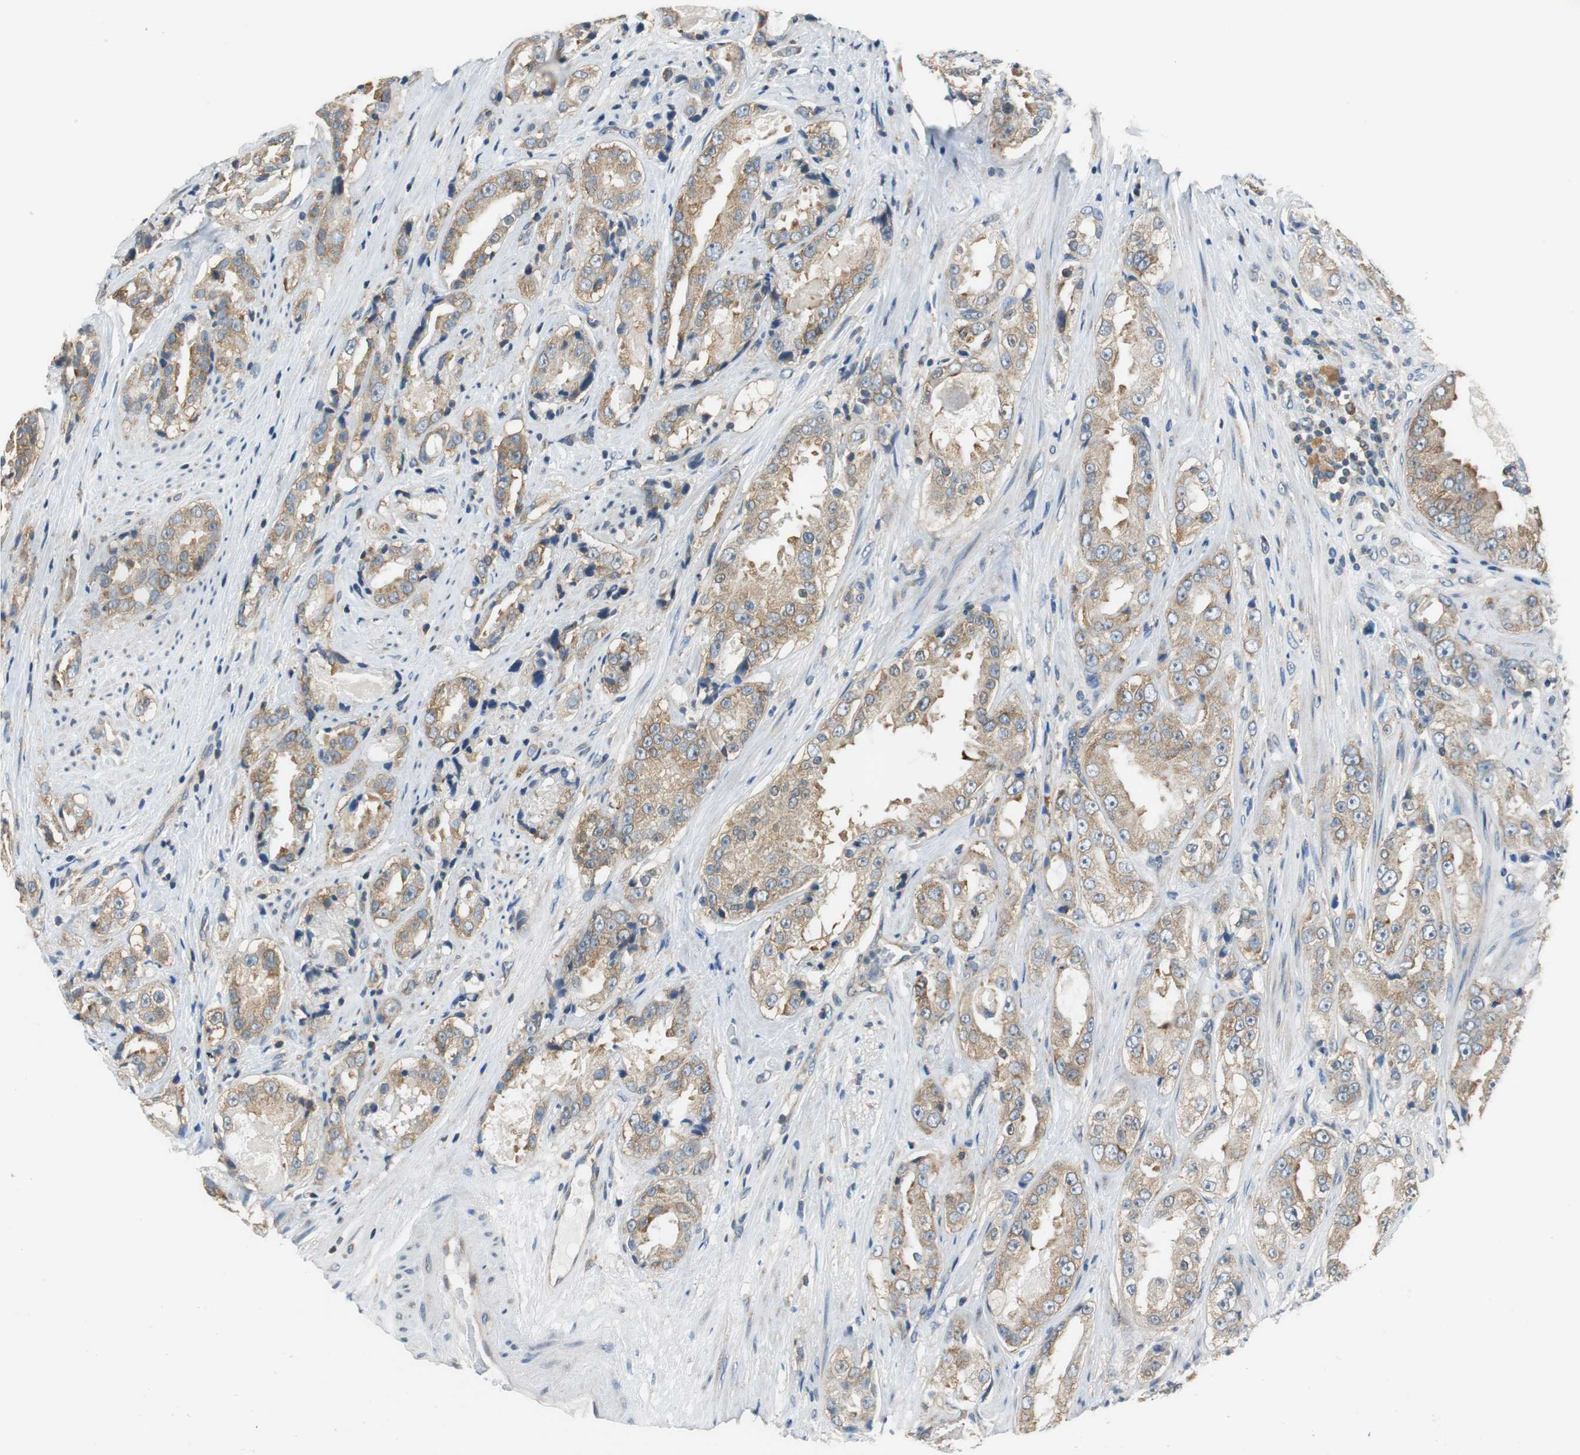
{"staining": {"intensity": "moderate", "quantity": ">75%", "location": "cytoplasmic/membranous"}, "tissue": "prostate cancer", "cell_type": "Tumor cells", "image_type": "cancer", "snomed": [{"axis": "morphology", "description": "Adenocarcinoma, High grade"}, {"axis": "topography", "description": "Prostate"}], "caption": "Immunohistochemical staining of human prostate high-grade adenocarcinoma reveals moderate cytoplasmic/membranous protein positivity in approximately >75% of tumor cells. (Stains: DAB (3,3'-diaminobenzidine) in brown, nuclei in blue, Microscopy: brightfield microscopy at high magnification).", "gene": "CNOT3", "patient": {"sex": "male", "age": 73}}